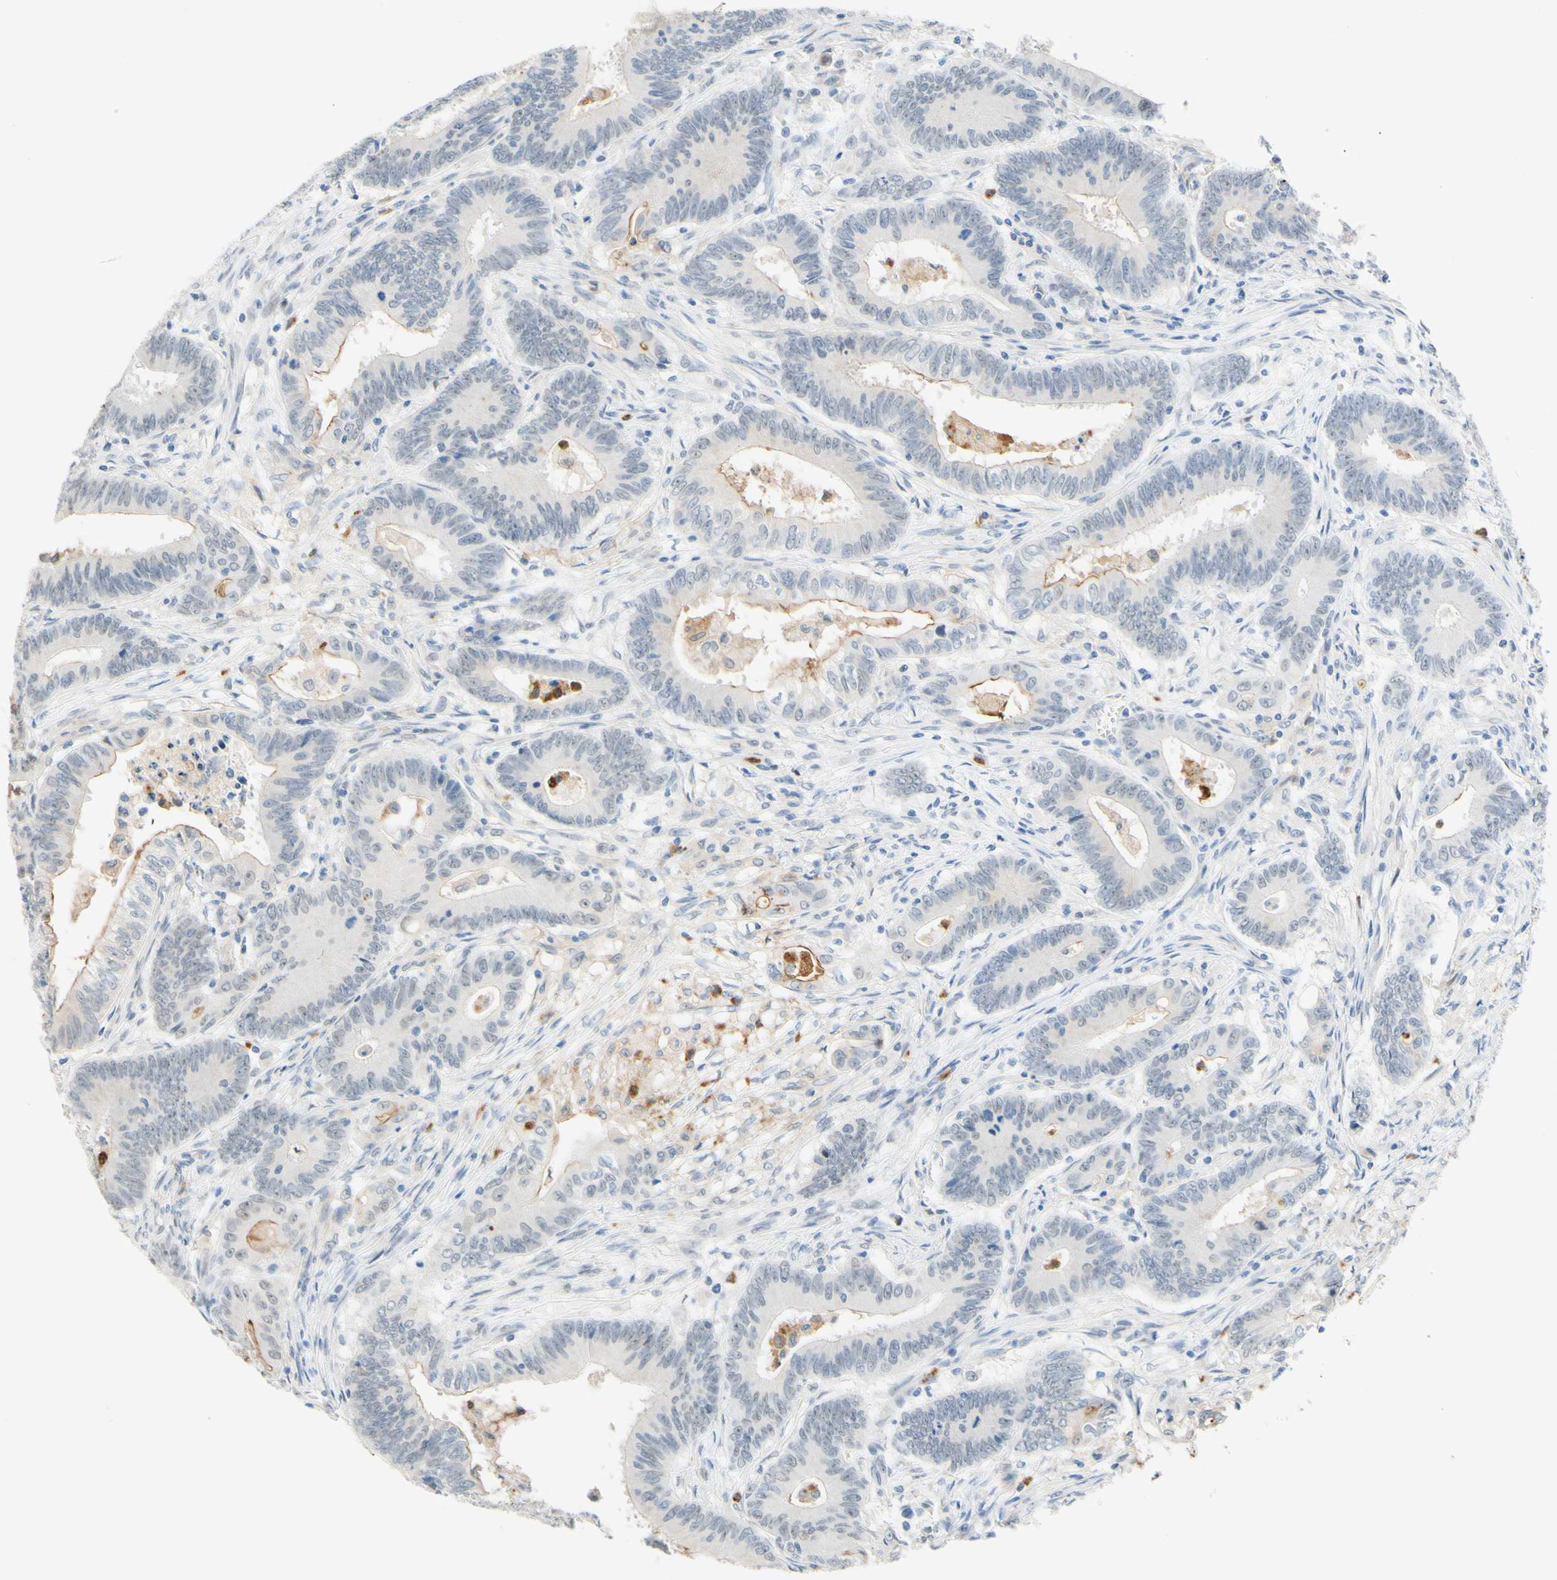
{"staining": {"intensity": "weak", "quantity": "<25%", "location": "cytoplasmic/membranous"}, "tissue": "colorectal cancer", "cell_type": "Tumor cells", "image_type": "cancer", "snomed": [{"axis": "morphology", "description": "Adenocarcinoma, NOS"}, {"axis": "topography", "description": "Colon"}], "caption": "There is no significant positivity in tumor cells of colorectal cancer. Nuclei are stained in blue.", "gene": "TREM2", "patient": {"sex": "male", "age": 45}}